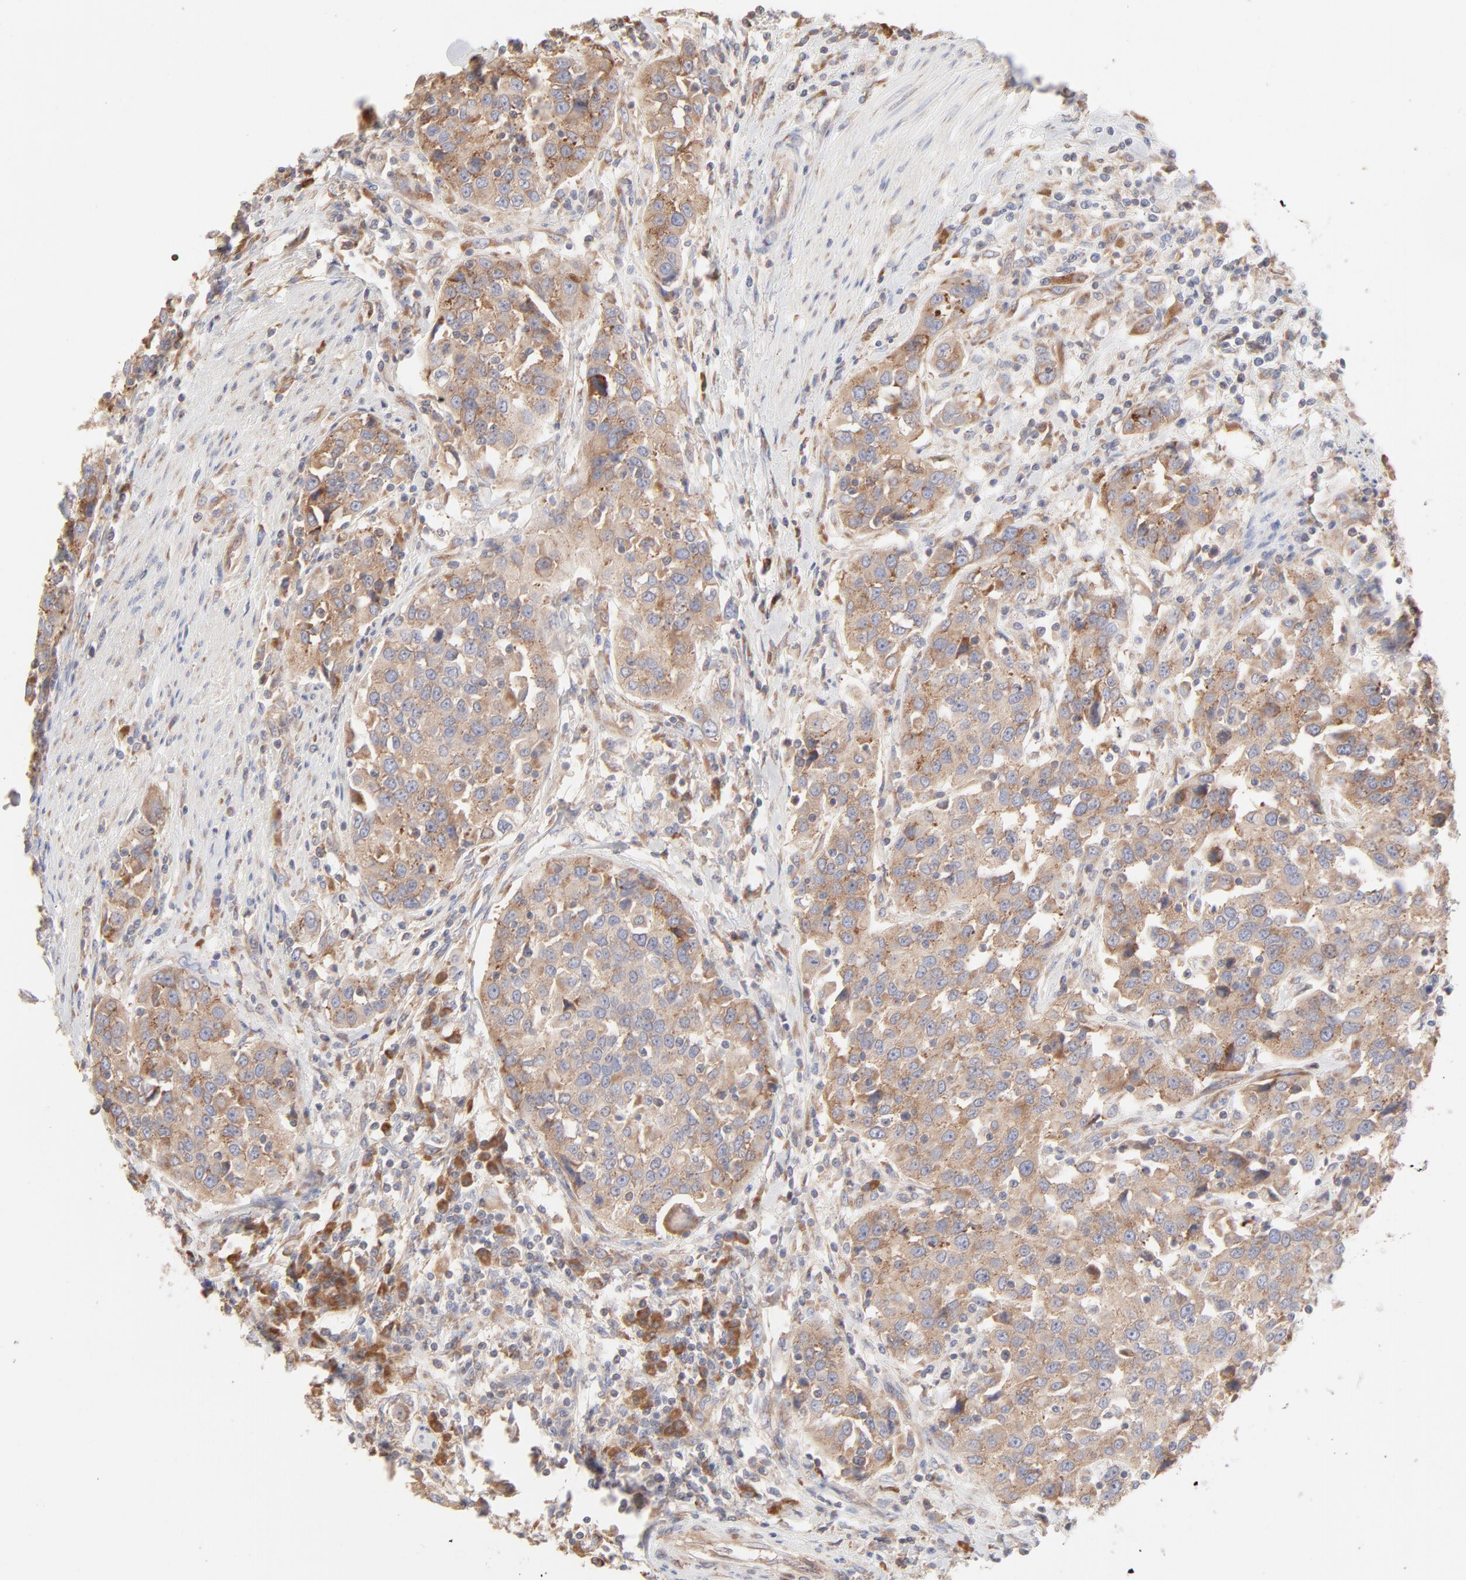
{"staining": {"intensity": "moderate", "quantity": ">75%", "location": "cytoplasmic/membranous"}, "tissue": "urothelial cancer", "cell_type": "Tumor cells", "image_type": "cancer", "snomed": [{"axis": "morphology", "description": "Urothelial carcinoma, High grade"}, {"axis": "topography", "description": "Urinary bladder"}], "caption": "Immunohistochemical staining of human high-grade urothelial carcinoma demonstrates medium levels of moderate cytoplasmic/membranous staining in about >75% of tumor cells.", "gene": "RPS21", "patient": {"sex": "female", "age": 80}}